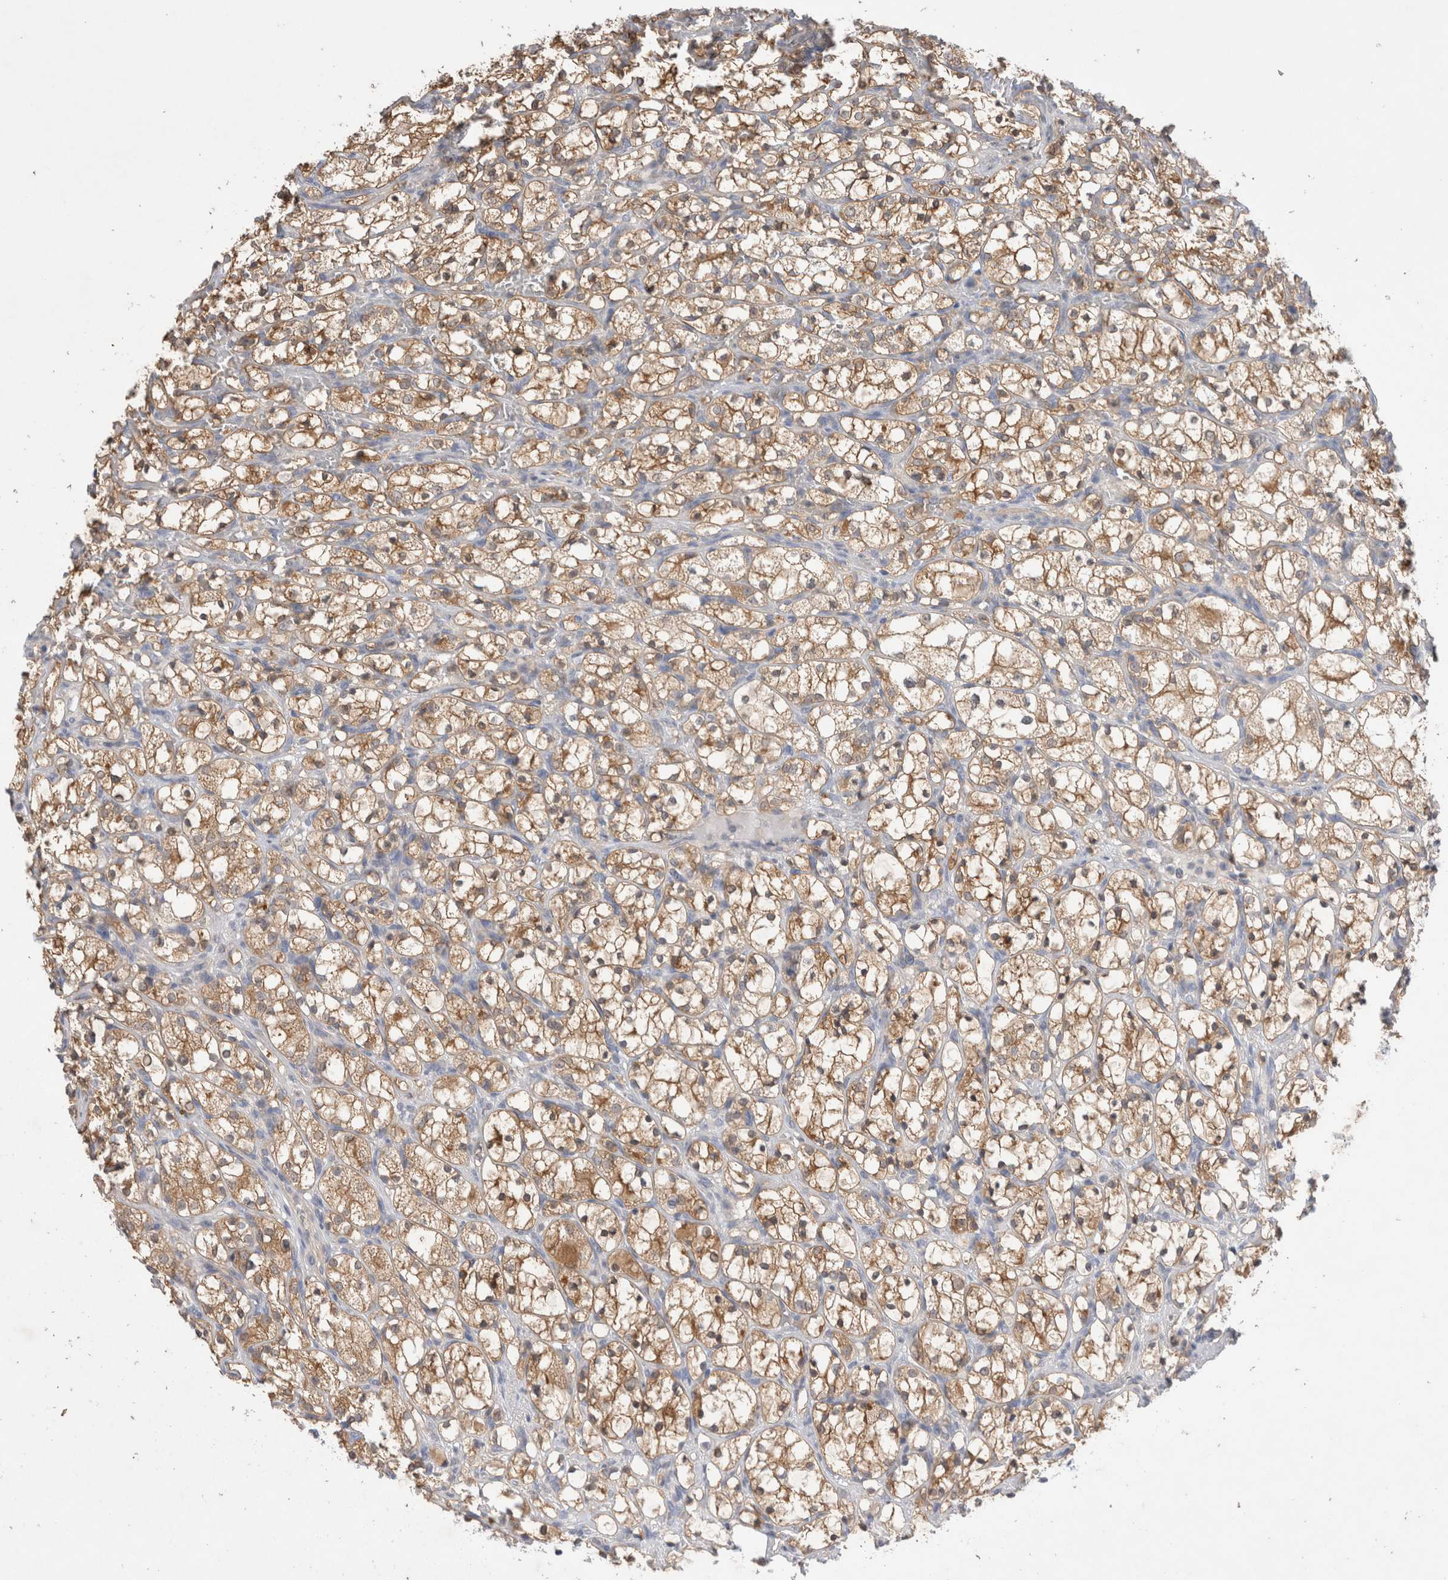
{"staining": {"intensity": "moderate", "quantity": ">75%", "location": "cytoplasmic/membranous"}, "tissue": "renal cancer", "cell_type": "Tumor cells", "image_type": "cancer", "snomed": [{"axis": "morphology", "description": "Adenocarcinoma, NOS"}, {"axis": "topography", "description": "Kidney"}], "caption": "Renal adenocarcinoma was stained to show a protein in brown. There is medium levels of moderate cytoplasmic/membranous staining in approximately >75% of tumor cells. The staining was performed using DAB to visualize the protein expression in brown, while the nuclei were stained in blue with hematoxylin (Magnification: 20x).", "gene": "IFT74", "patient": {"sex": "female", "age": 69}}